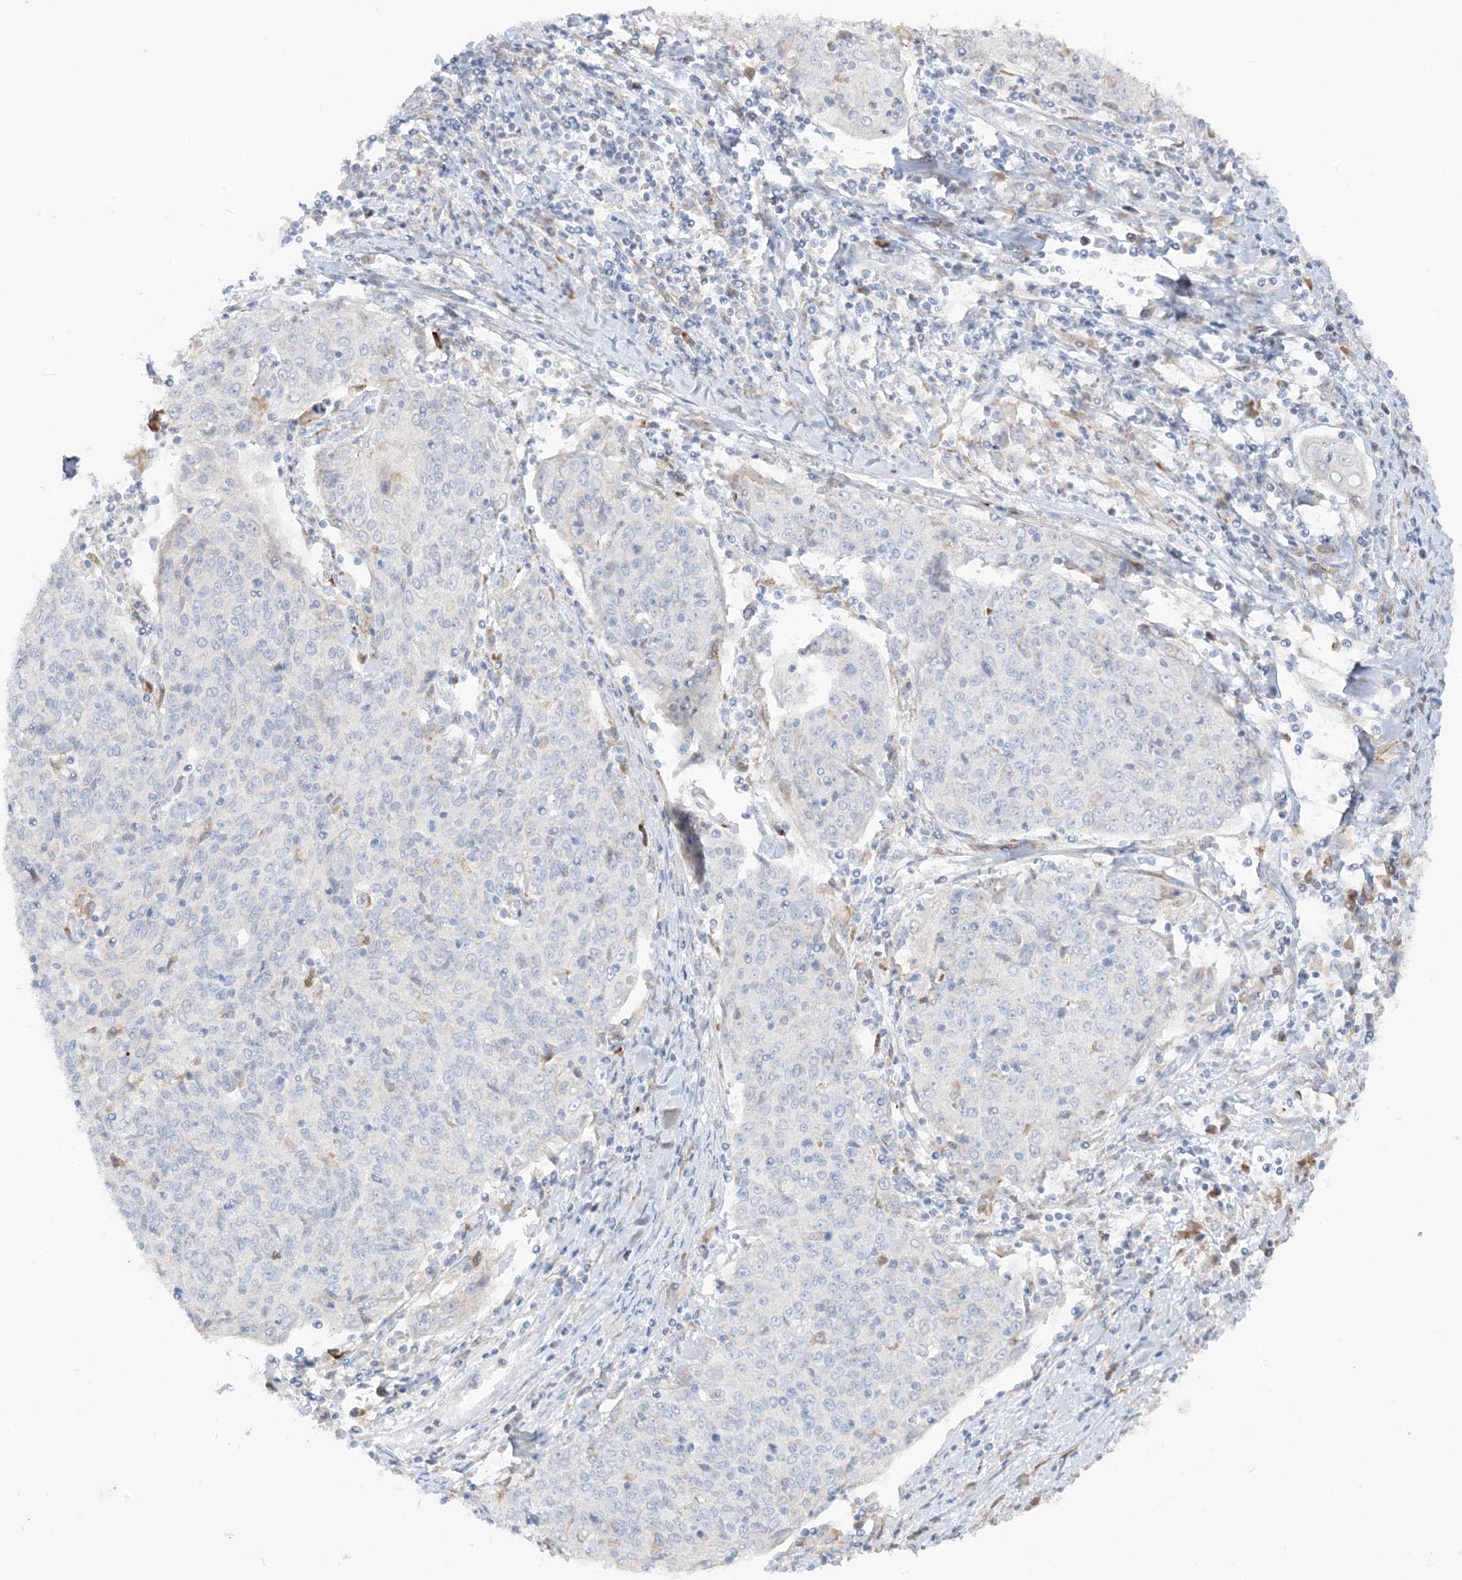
{"staining": {"intensity": "negative", "quantity": "none", "location": "none"}, "tissue": "cervical cancer", "cell_type": "Tumor cells", "image_type": "cancer", "snomed": [{"axis": "morphology", "description": "Squamous cell carcinoma, NOS"}, {"axis": "topography", "description": "Cervix"}], "caption": "The photomicrograph exhibits no significant staining in tumor cells of cervical cancer (squamous cell carcinoma).", "gene": "LOXL3", "patient": {"sex": "female", "age": 48}}